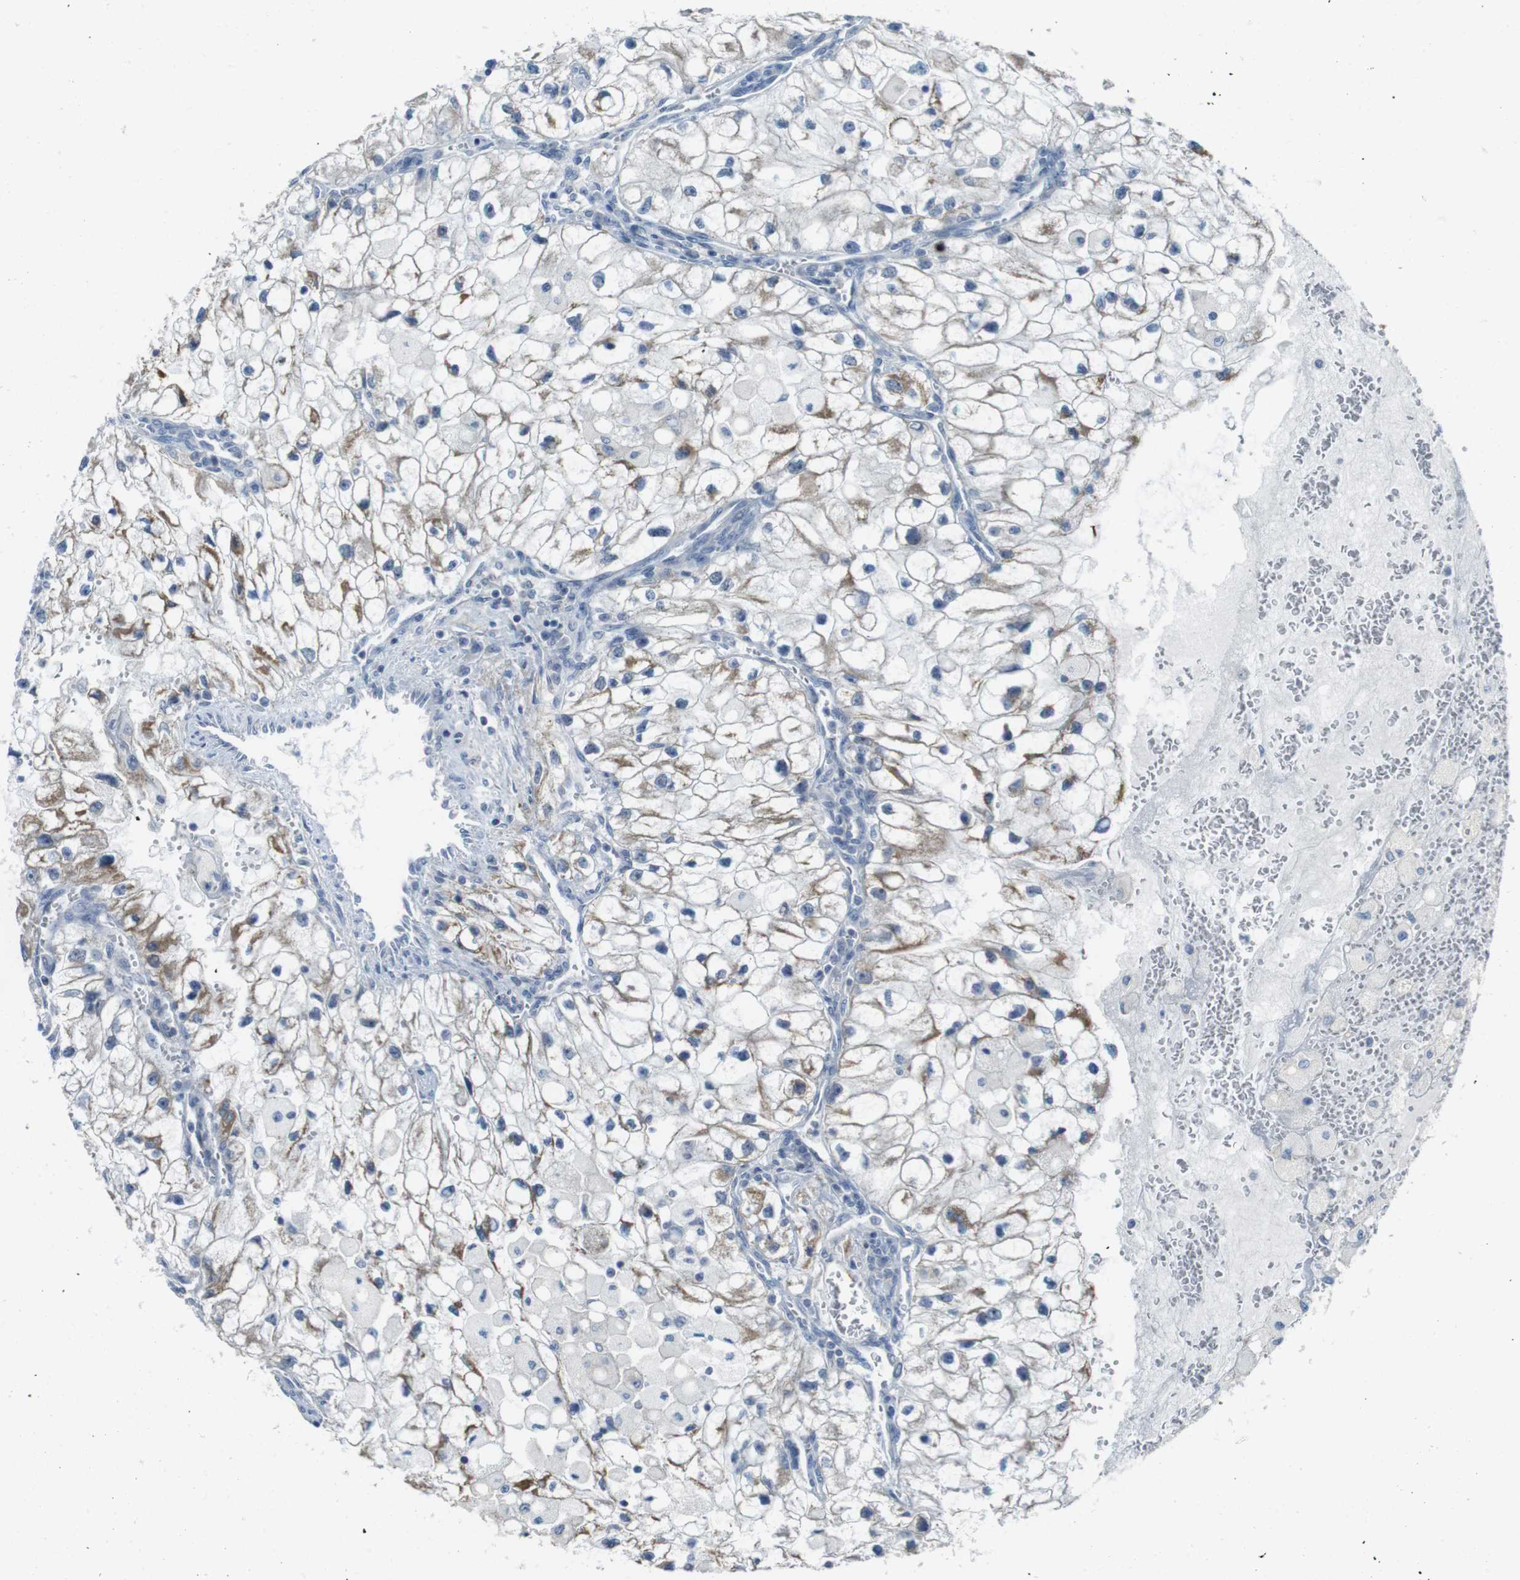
{"staining": {"intensity": "moderate", "quantity": "<25%", "location": "cytoplasmic/membranous"}, "tissue": "renal cancer", "cell_type": "Tumor cells", "image_type": "cancer", "snomed": [{"axis": "morphology", "description": "Adenocarcinoma, NOS"}, {"axis": "topography", "description": "Kidney"}], "caption": "Adenocarcinoma (renal) stained for a protein (brown) displays moderate cytoplasmic/membranous positive staining in about <25% of tumor cells.", "gene": "ENTPD7", "patient": {"sex": "female", "age": 70}}